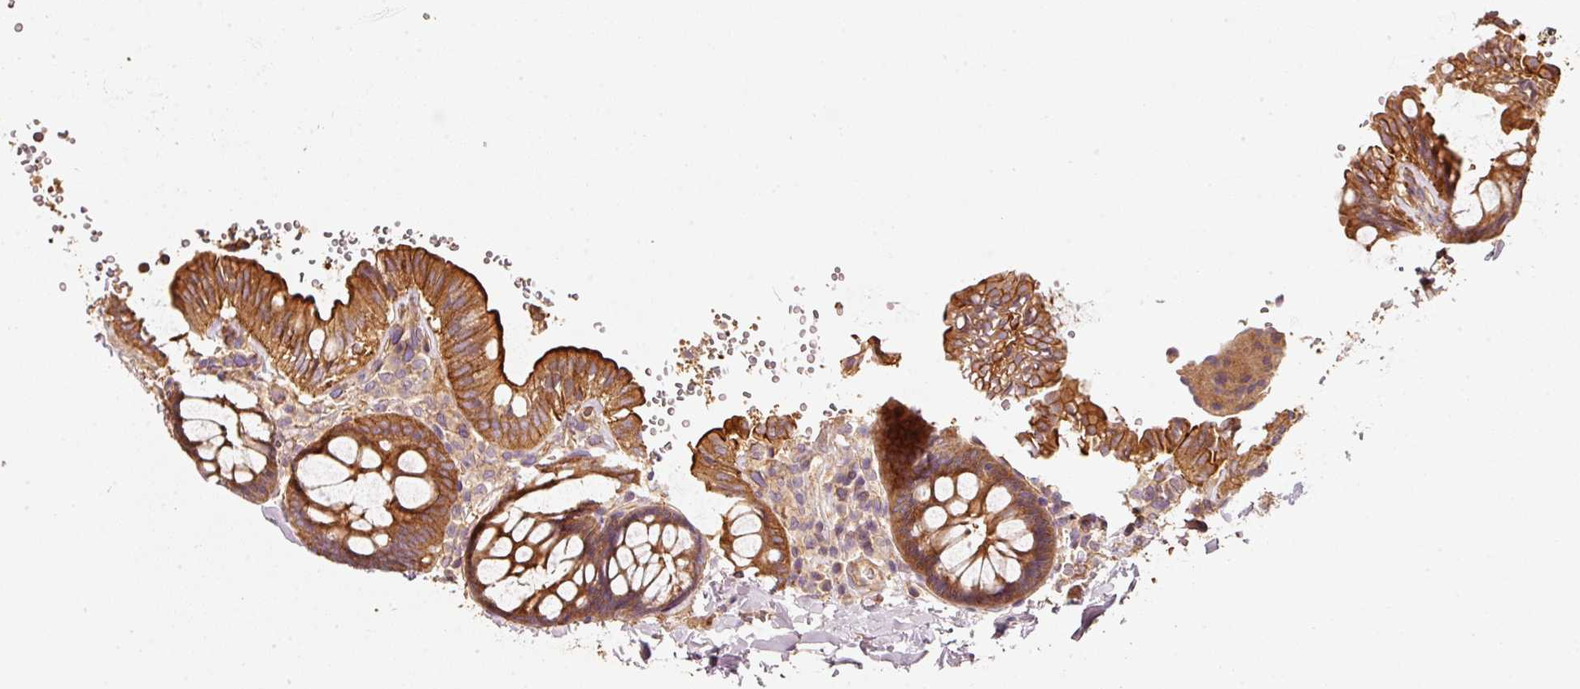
{"staining": {"intensity": "weak", "quantity": ">75%", "location": "cytoplasmic/membranous"}, "tissue": "colon", "cell_type": "Endothelial cells", "image_type": "normal", "snomed": [{"axis": "morphology", "description": "Normal tissue, NOS"}, {"axis": "topography", "description": "Colon"}], "caption": "Immunohistochemical staining of normal colon demonstrates weak cytoplasmic/membranous protein staining in approximately >75% of endothelial cells. The staining was performed using DAB, with brown indicating positive protein expression. Nuclei are stained blue with hematoxylin.", "gene": "CEP95", "patient": {"sex": "male", "age": 84}}